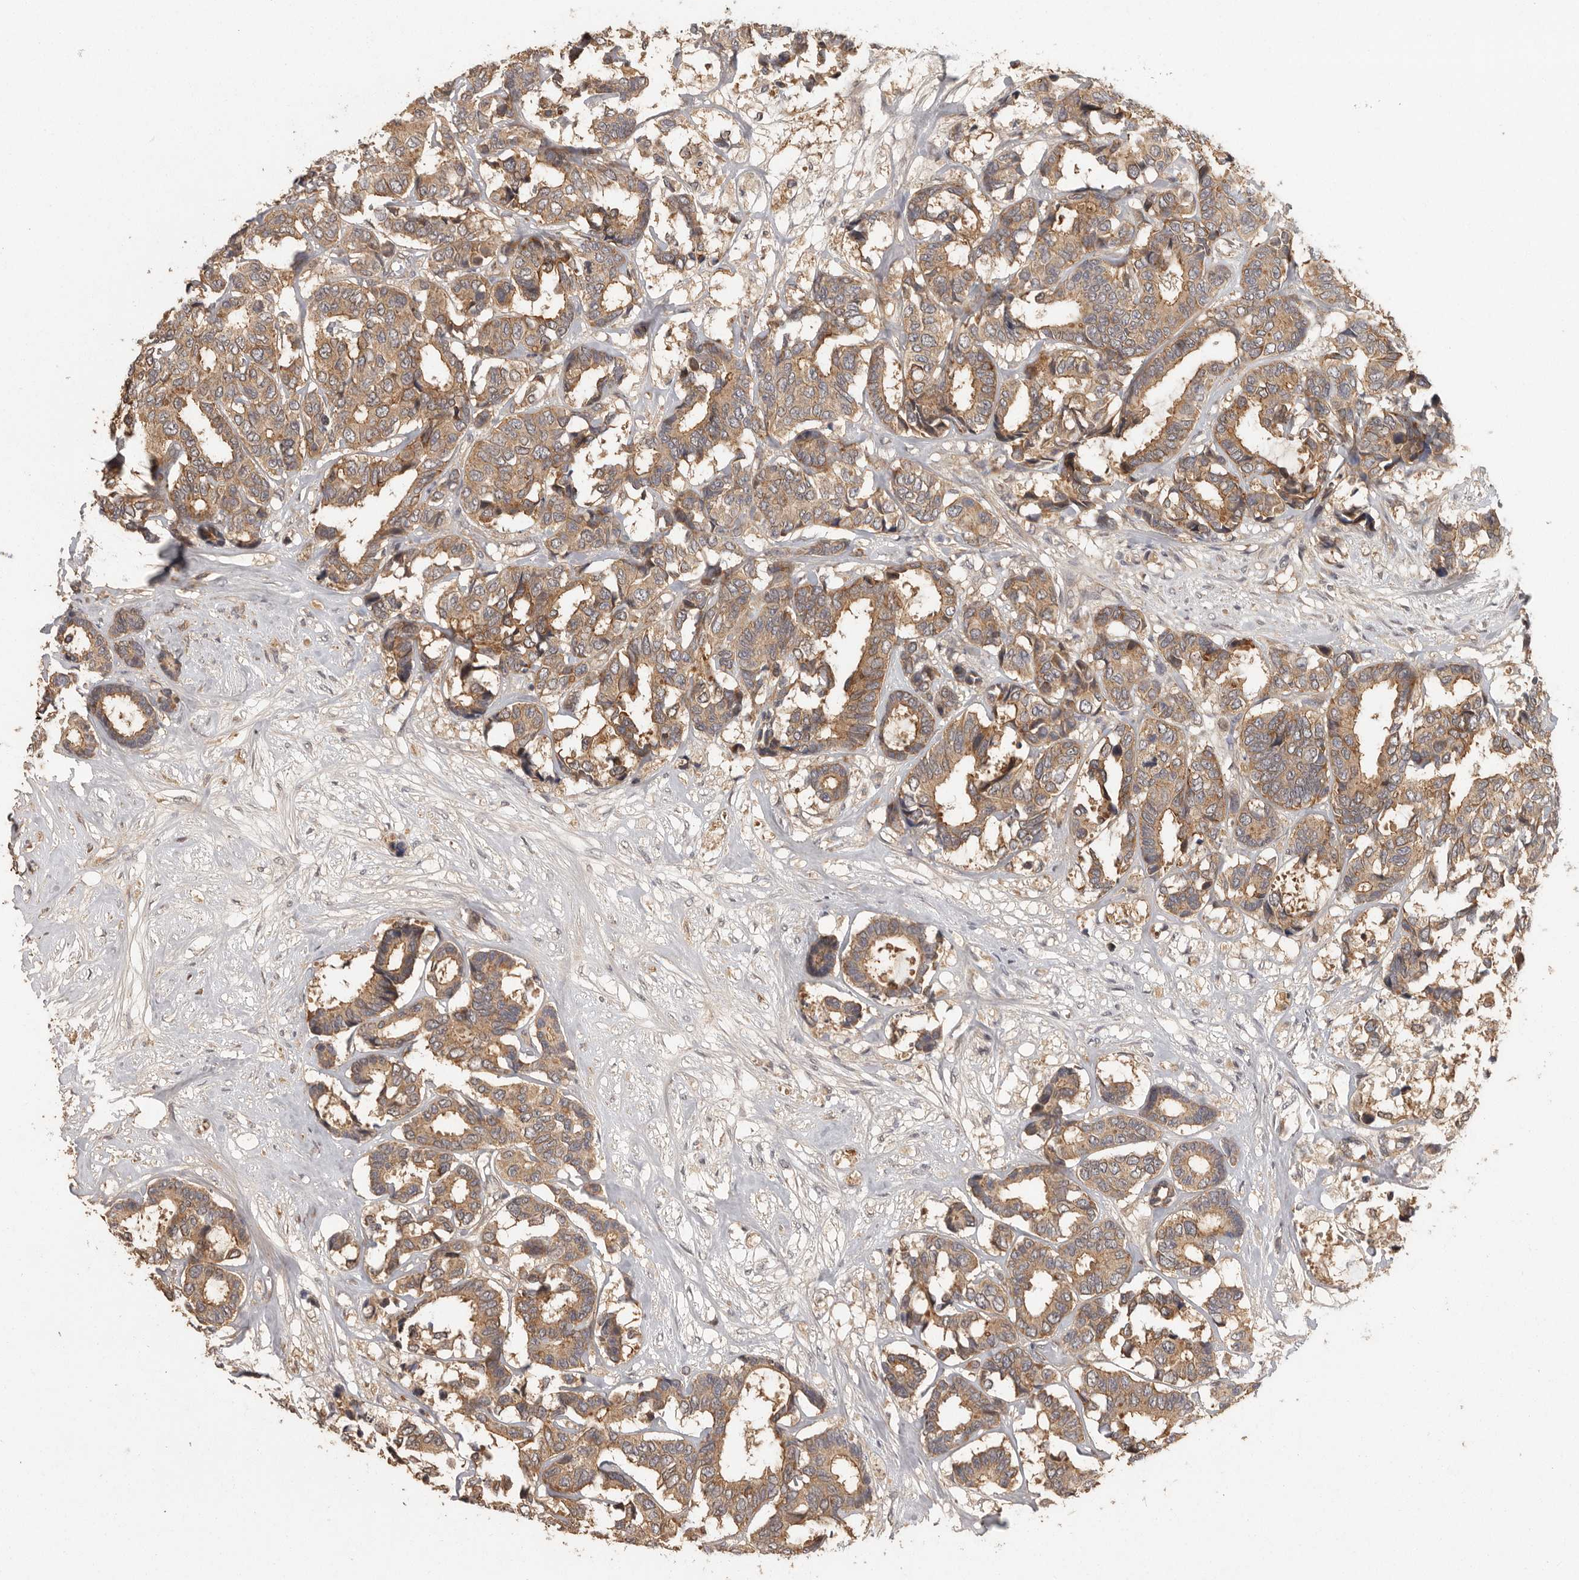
{"staining": {"intensity": "moderate", "quantity": ">75%", "location": "cytoplasmic/membranous"}, "tissue": "breast cancer", "cell_type": "Tumor cells", "image_type": "cancer", "snomed": [{"axis": "morphology", "description": "Duct carcinoma"}, {"axis": "topography", "description": "Breast"}], "caption": "This histopathology image exhibits immunohistochemistry (IHC) staining of human breast cancer, with medium moderate cytoplasmic/membranous staining in approximately >75% of tumor cells.", "gene": "BAIAP2", "patient": {"sex": "female", "age": 87}}